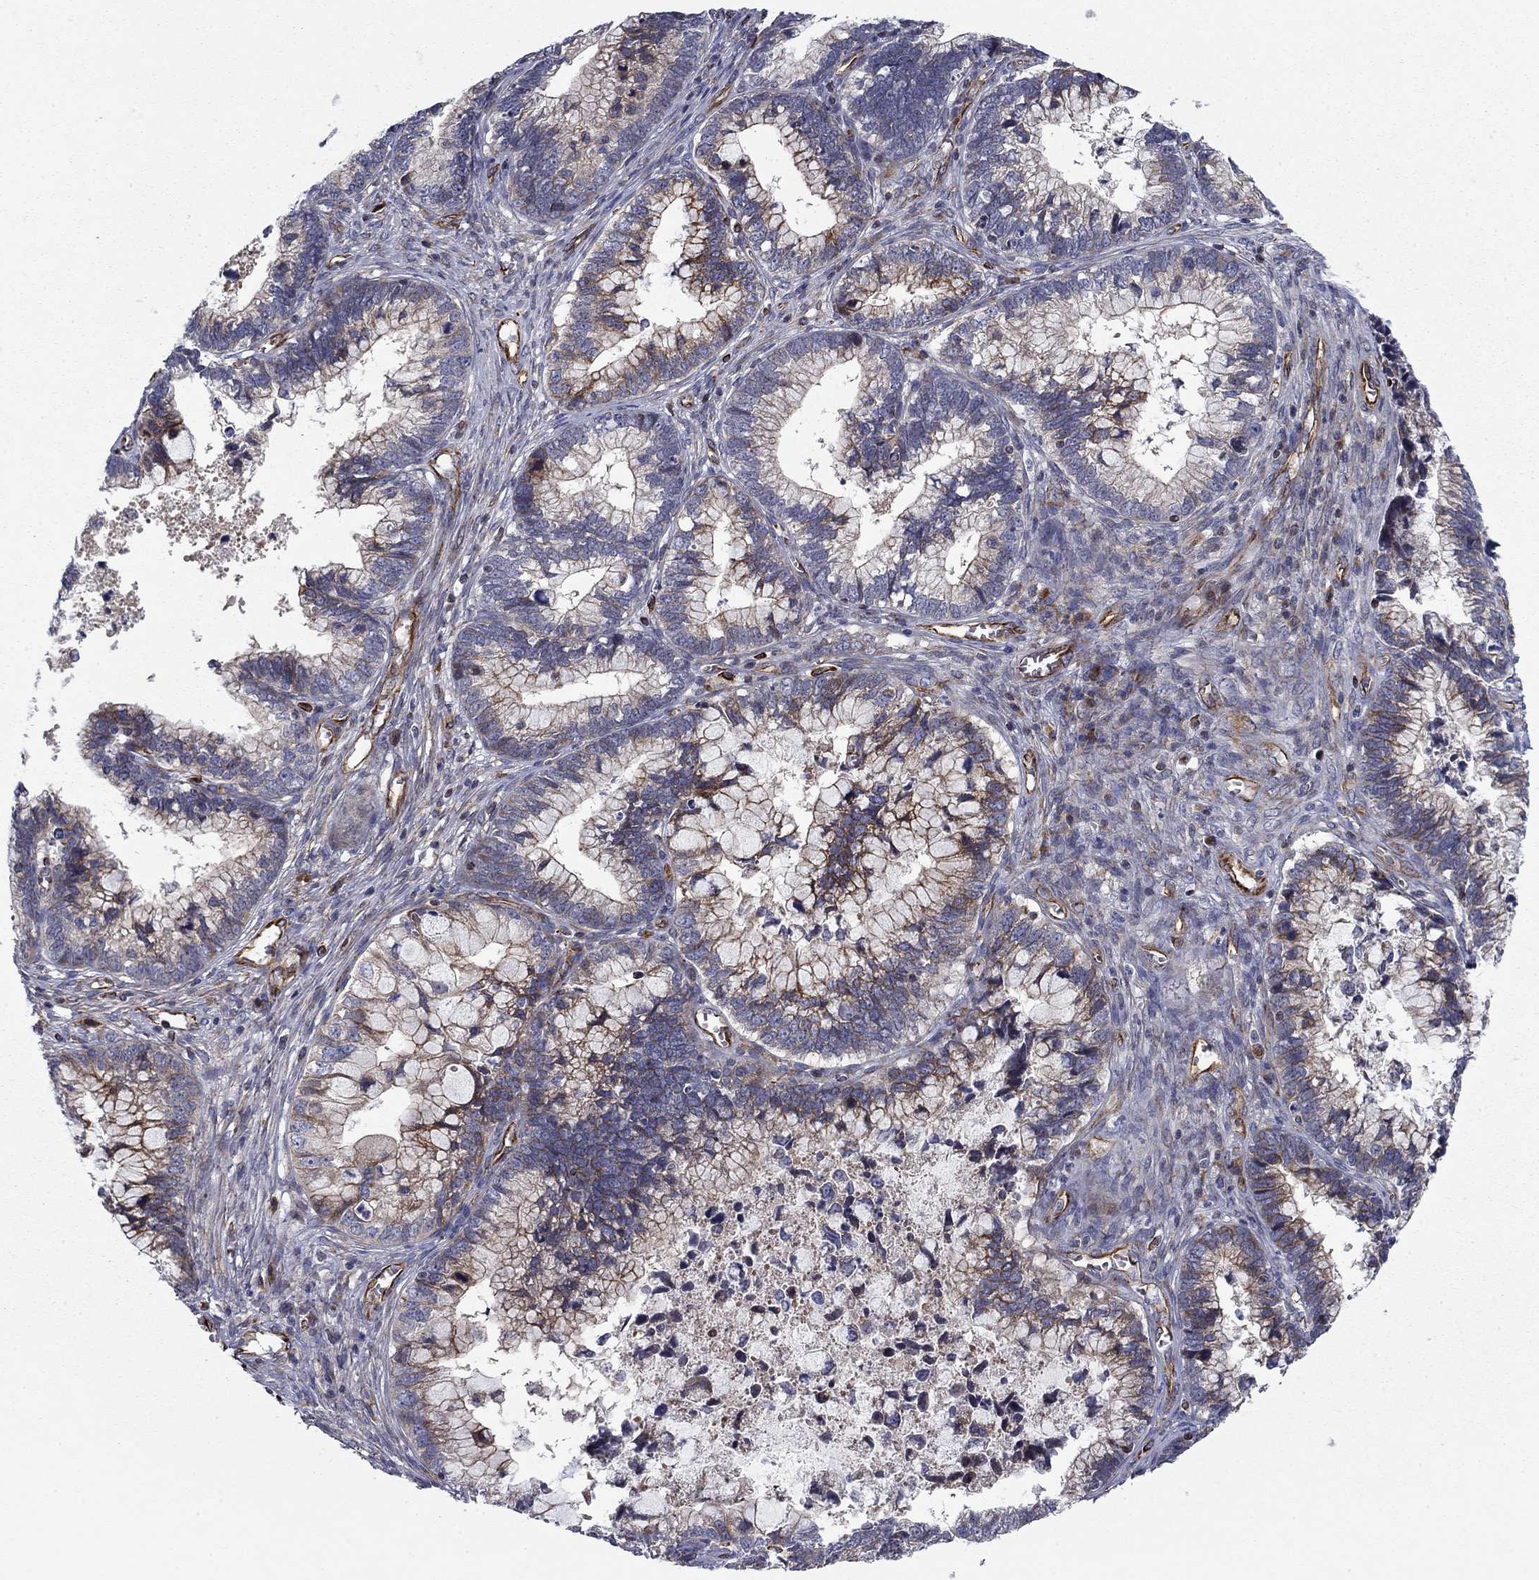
{"staining": {"intensity": "moderate", "quantity": "25%-75%", "location": "cytoplasmic/membranous"}, "tissue": "cervical cancer", "cell_type": "Tumor cells", "image_type": "cancer", "snomed": [{"axis": "morphology", "description": "Adenocarcinoma, NOS"}, {"axis": "topography", "description": "Cervix"}], "caption": "Cervical cancer (adenocarcinoma) tissue demonstrates moderate cytoplasmic/membranous expression in about 25%-75% of tumor cells, visualized by immunohistochemistry. Nuclei are stained in blue.", "gene": "CLSTN1", "patient": {"sex": "female", "age": 44}}